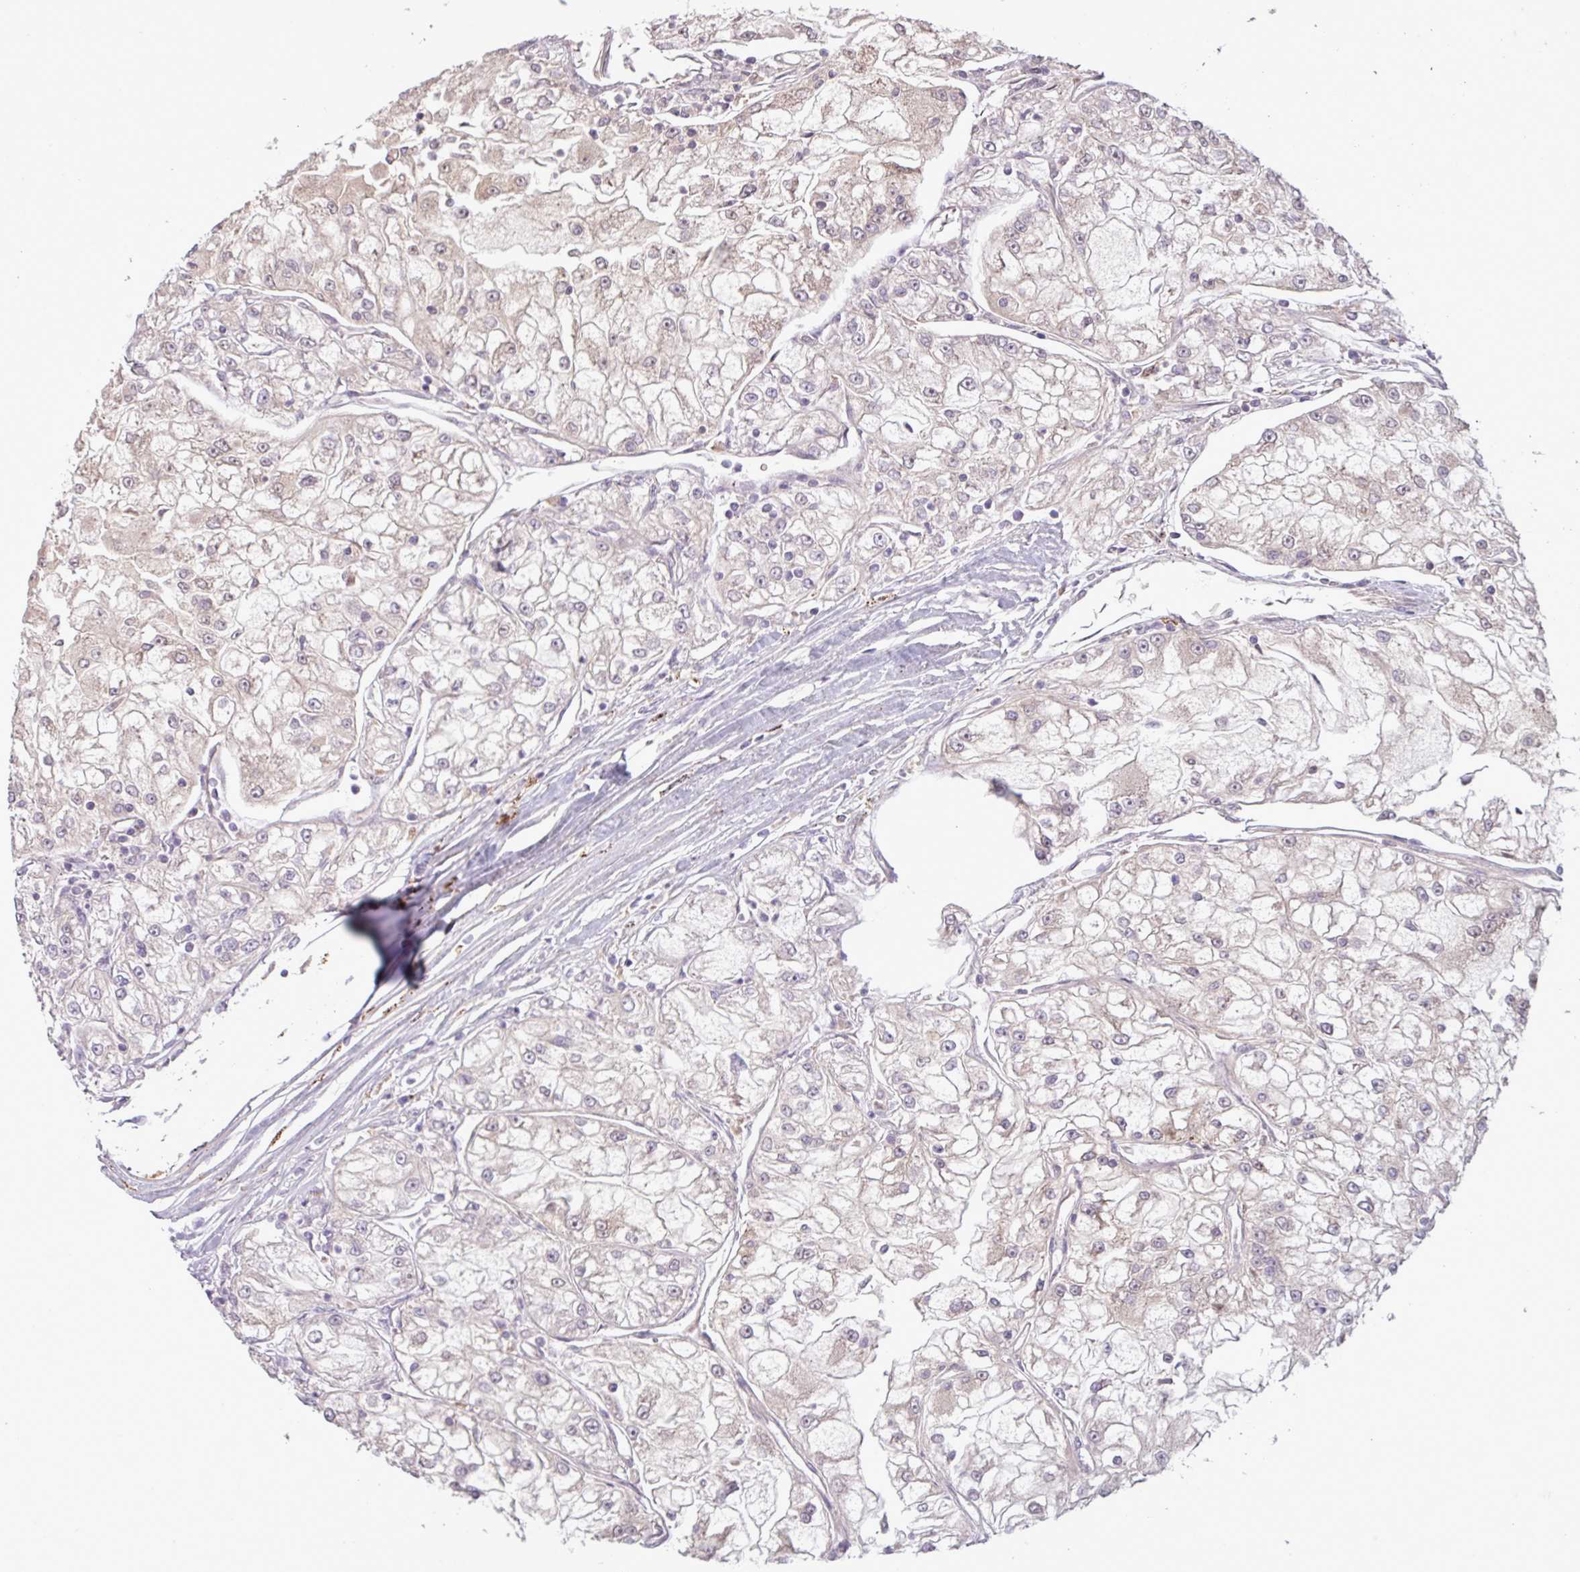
{"staining": {"intensity": "negative", "quantity": "none", "location": "none"}, "tissue": "renal cancer", "cell_type": "Tumor cells", "image_type": "cancer", "snomed": [{"axis": "morphology", "description": "Adenocarcinoma, NOS"}, {"axis": "topography", "description": "Kidney"}], "caption": "High power microscopy photomicrograph of an immunohistochemistry image of renal cancer (adenocarcinoma), revealing no significant staining in tumor cells.", "gene": "C4B", "patient": {"sex": "female", "age": 72}}